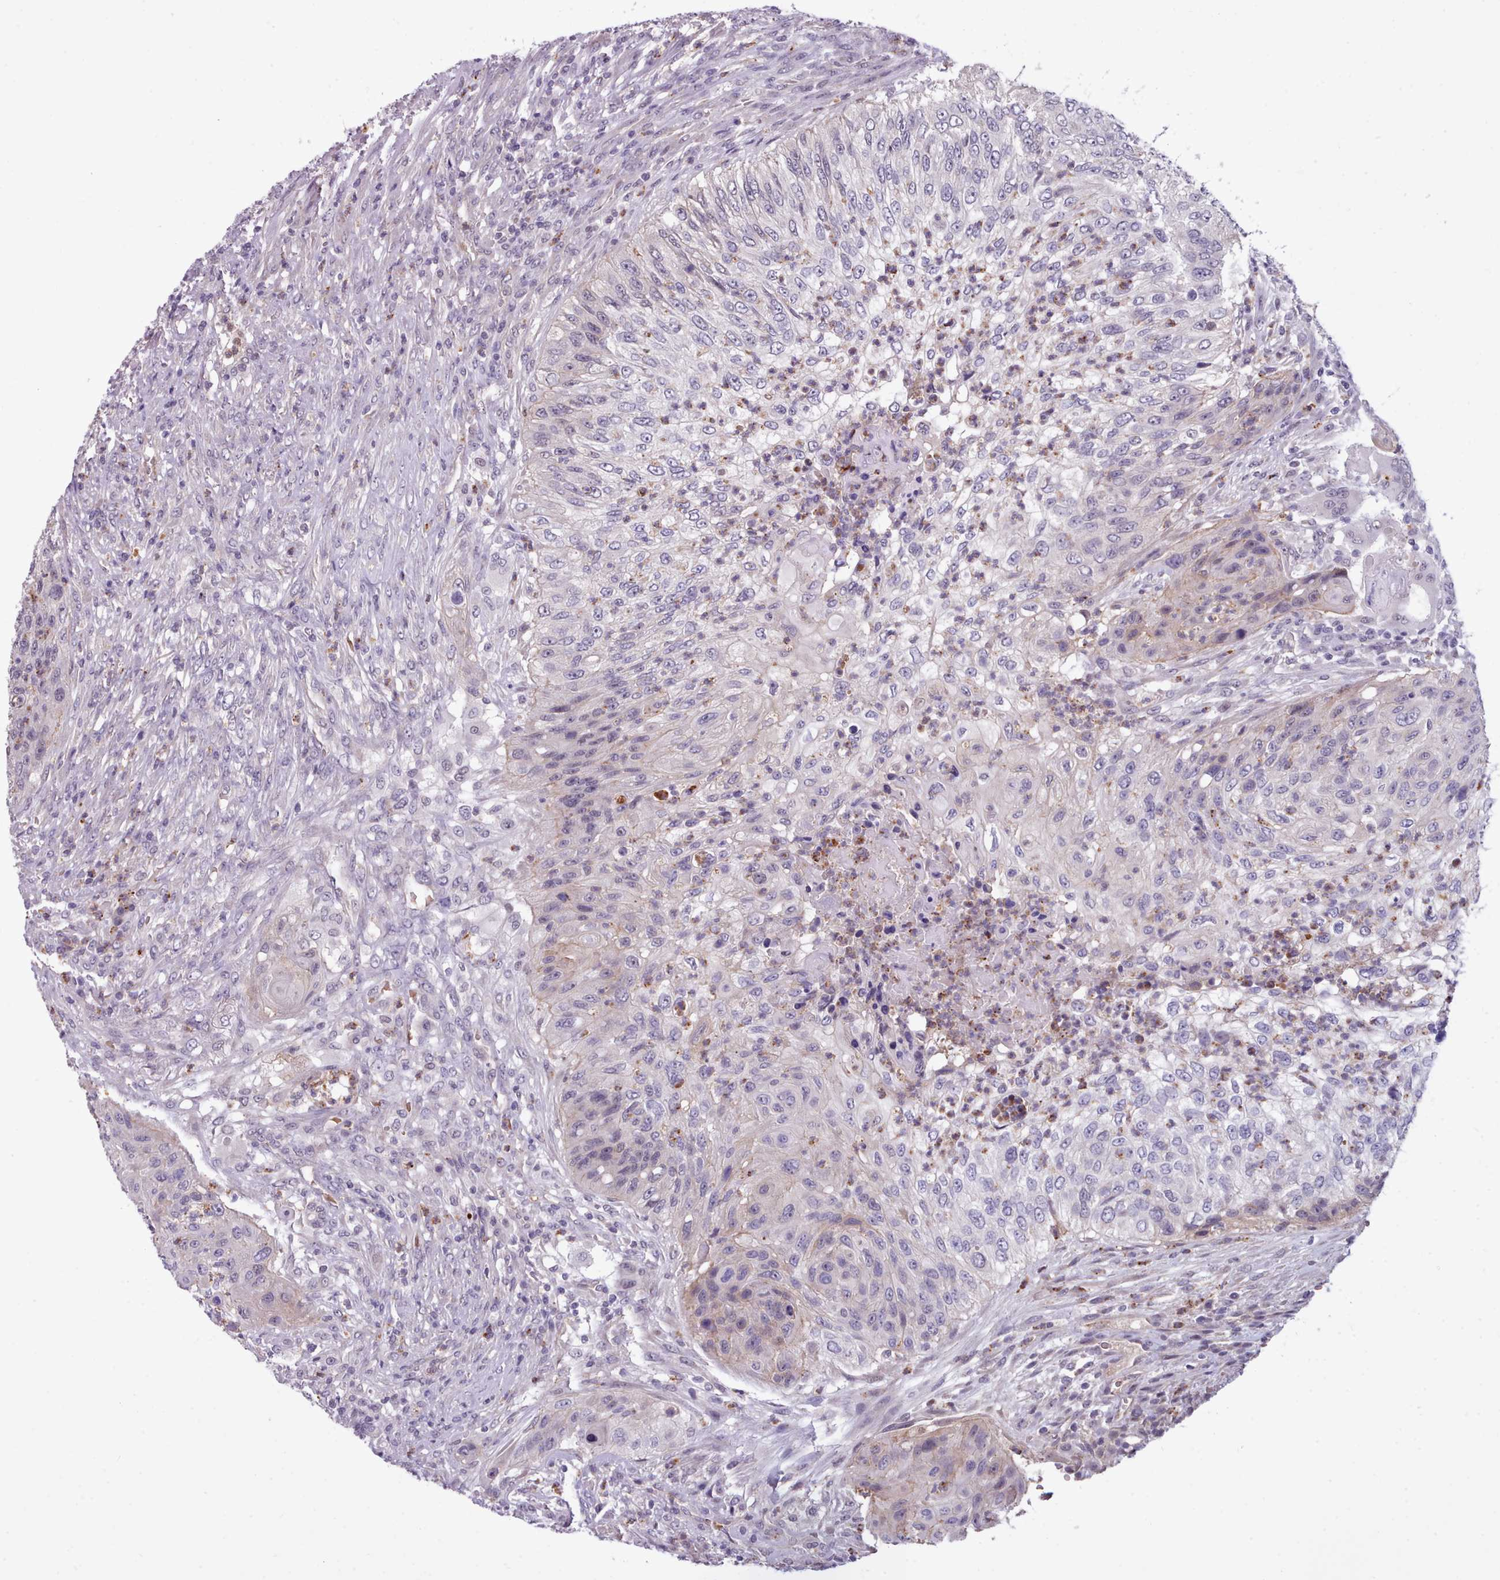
{"staining": {"intensity": "negative", "quantity": "none", "location": "none"}, "tissue": "urothelial cancer", "cell_type": "Tumor cells", "image_type": "cancer", "snomed": [{"axis": "morphology", "description": "Urothelial carcinoma, High grade"}, {"axis": "topography", "description": "Urinary bladder"}], "caption": "Urothelial cancer was stained to show a protein in brown. There is no significant positivity in tumor cells.", "gene": "KCTD16", "patient": {"sex": "female", "age": 60}}